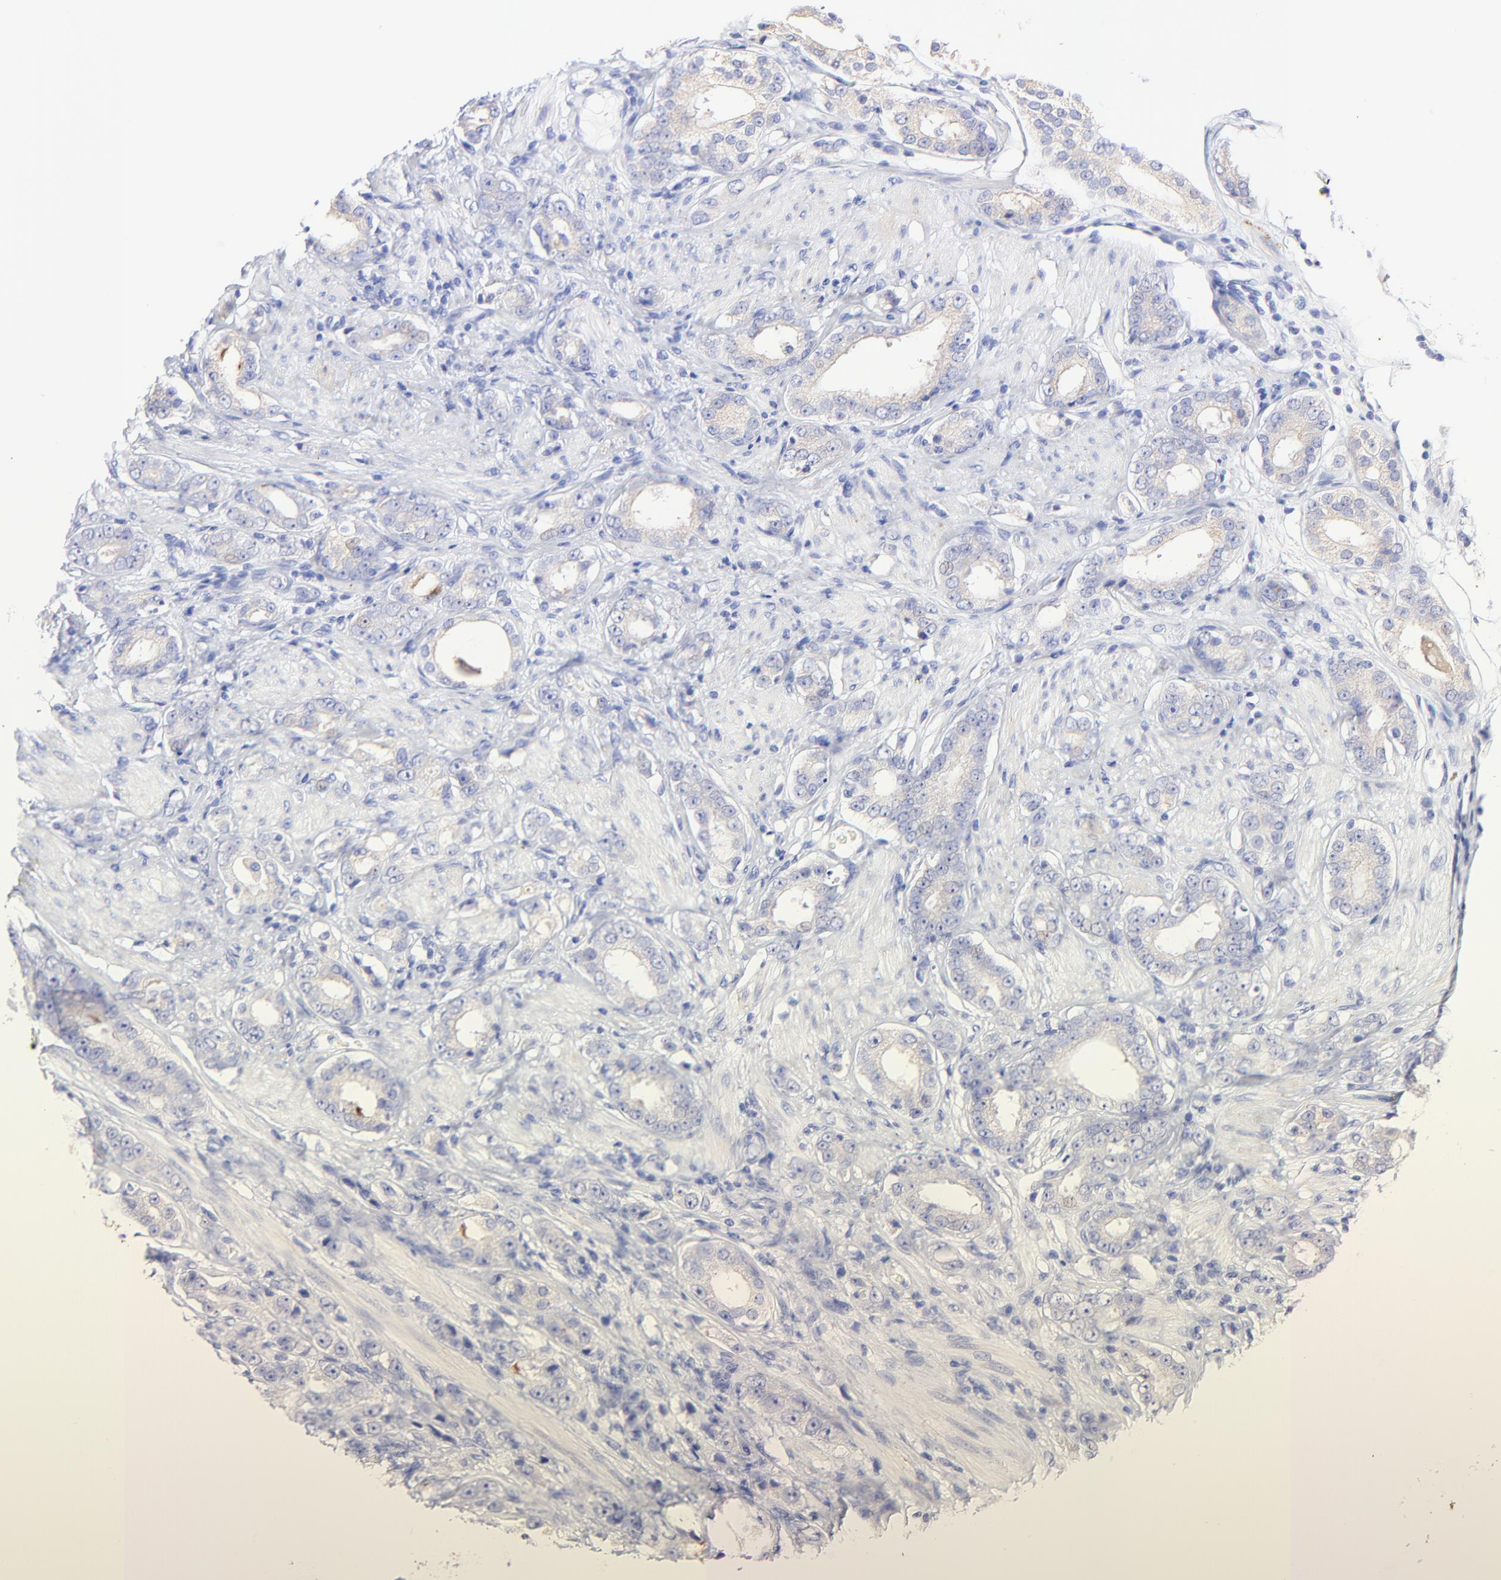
{"staining": {"intensity": "negative", "quantity": "none", "location": "none"}, "tissue": "prostate cancer", "cell_type": "Tumor cells", "image_type": "cancer", "snomed": [{"axis": "morphology", "description": "Adenocarcinoma, Medium grade"}, {"axis": "topography", "description": "Prostate"}], "caption": "Tumor cells show no significant positivity in adenocarcinoma (medium-grade) (prostate). (DAB (3,3'-diaminobenzidine) IHC, high magnification).", "gene": "RAB3A", "patient": {"sex": "male", "age": 53}}